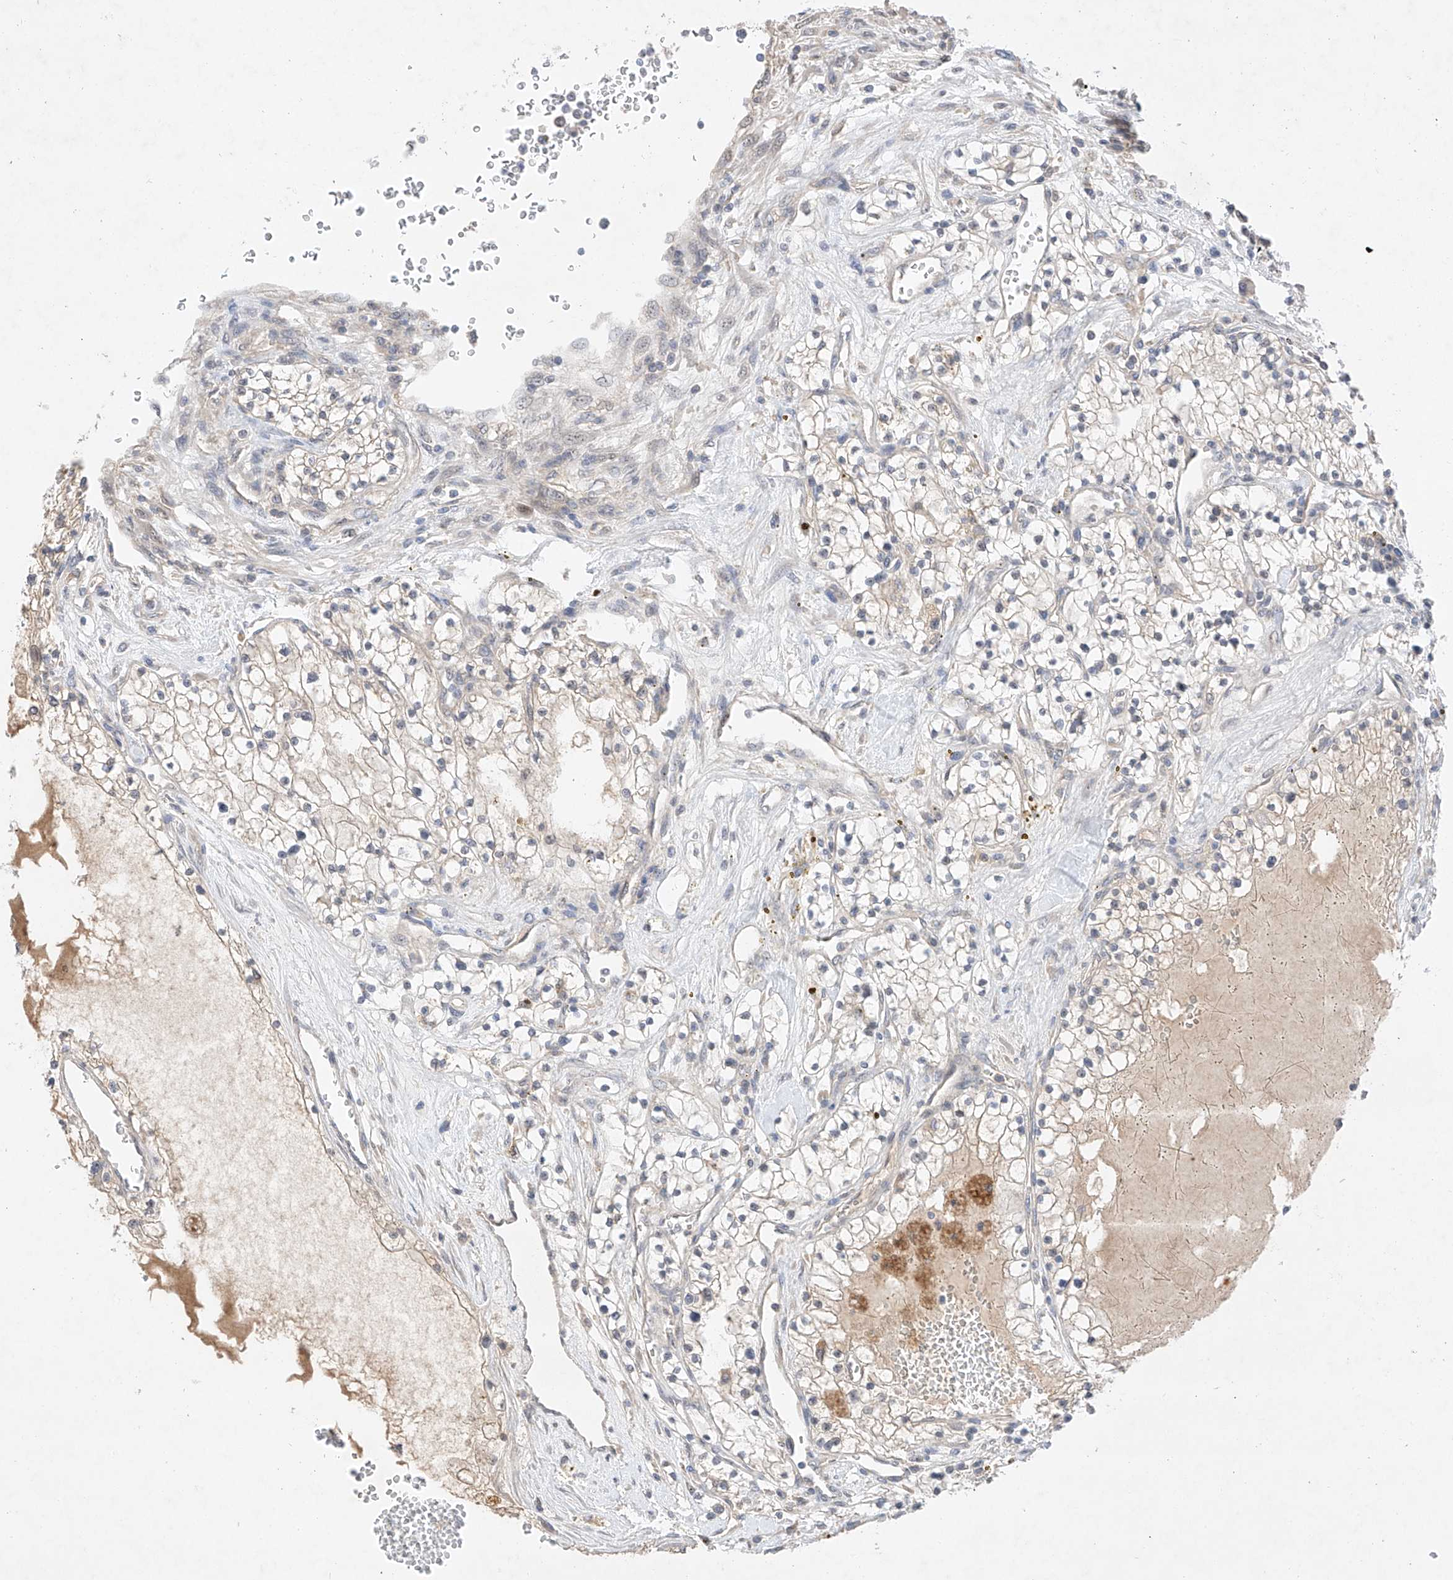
{"staining": {"intensity": "negative", "quantity": "none", "location": "none"}, "tissue": "renal cancer", "cell_type": "Tumor cells", "image_type": "cancer", "snomed": [{"axis": "morphology", "description": "Normal tissue, NOS"}, {"axis": "morphology", "description": "Adenocarcinoma, NOS"}, {"axis": "topography", "description": "Kidney"}], "caption": "Immunohistochemistry histopathology image of neoplastic tissue: renal adenocarcinoma stained with DAB (3,3'-diaminobenzidine) demonstrates no significant protein staining in tumor cells.", "gene": "IL22RA2", "patient": {"sex": "male", "age": 68}}